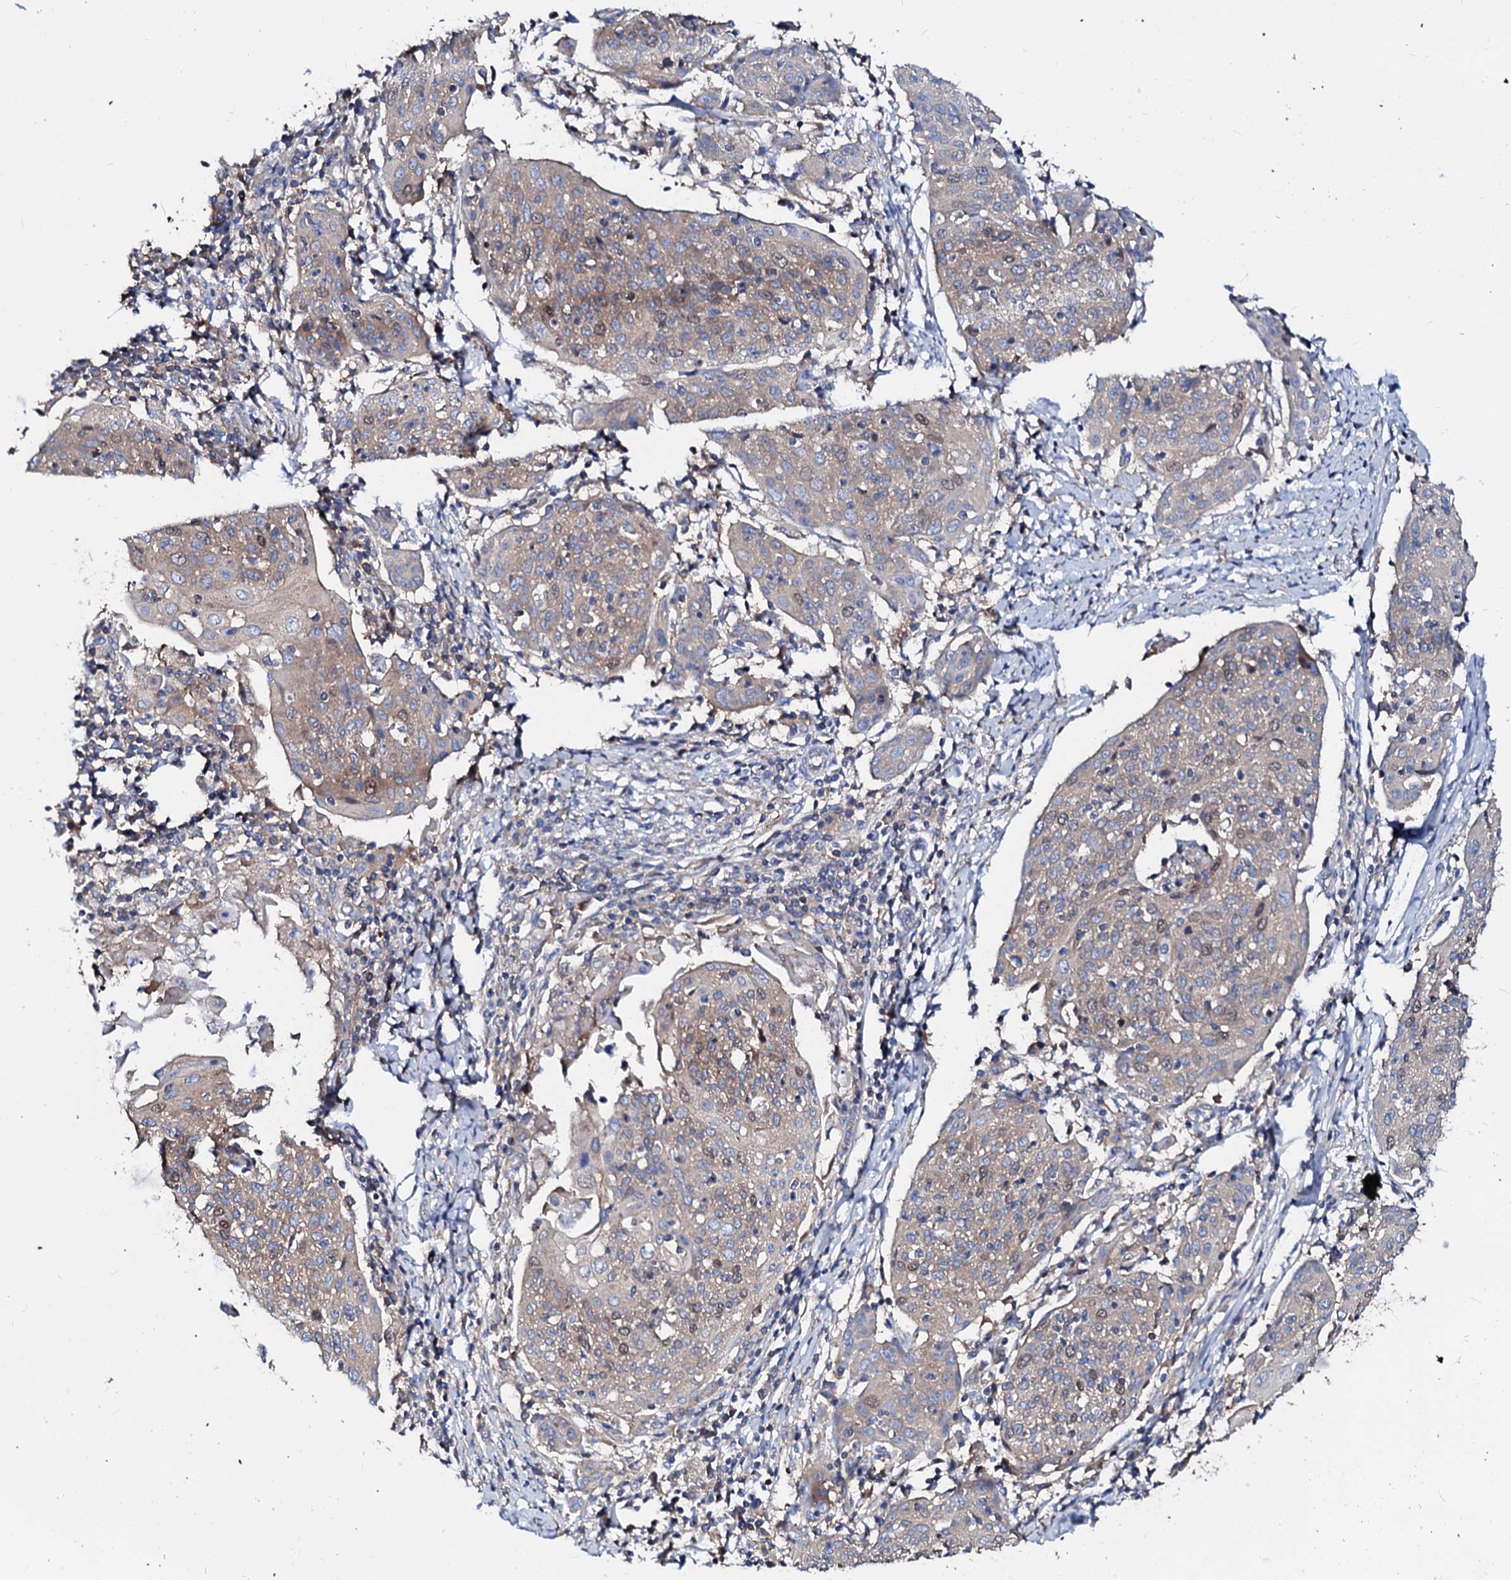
{"staining": {"intensity": "weak", "quantity": ">75%", "location": "cytoplasmic/membranous,nuclear"}, "tissue": "cervical cancer", "cell_type": "Tumor cells", "image_type": "cancer", "snomed": [{"axis": "morphology", "description": "Squamous cell carcinoma, NOS"}, {"axis": "topography", "description": "Cervix"}], "caption": "Human squamous cell carcinoma (cervical) stained for a protein (brown) reveals weak cytoplasmic/membranous and nuclear positive expression in approximately >75% of tumor cells.", "gene": "CSKMT", "patient": {"sex": "female", "age": 67}}